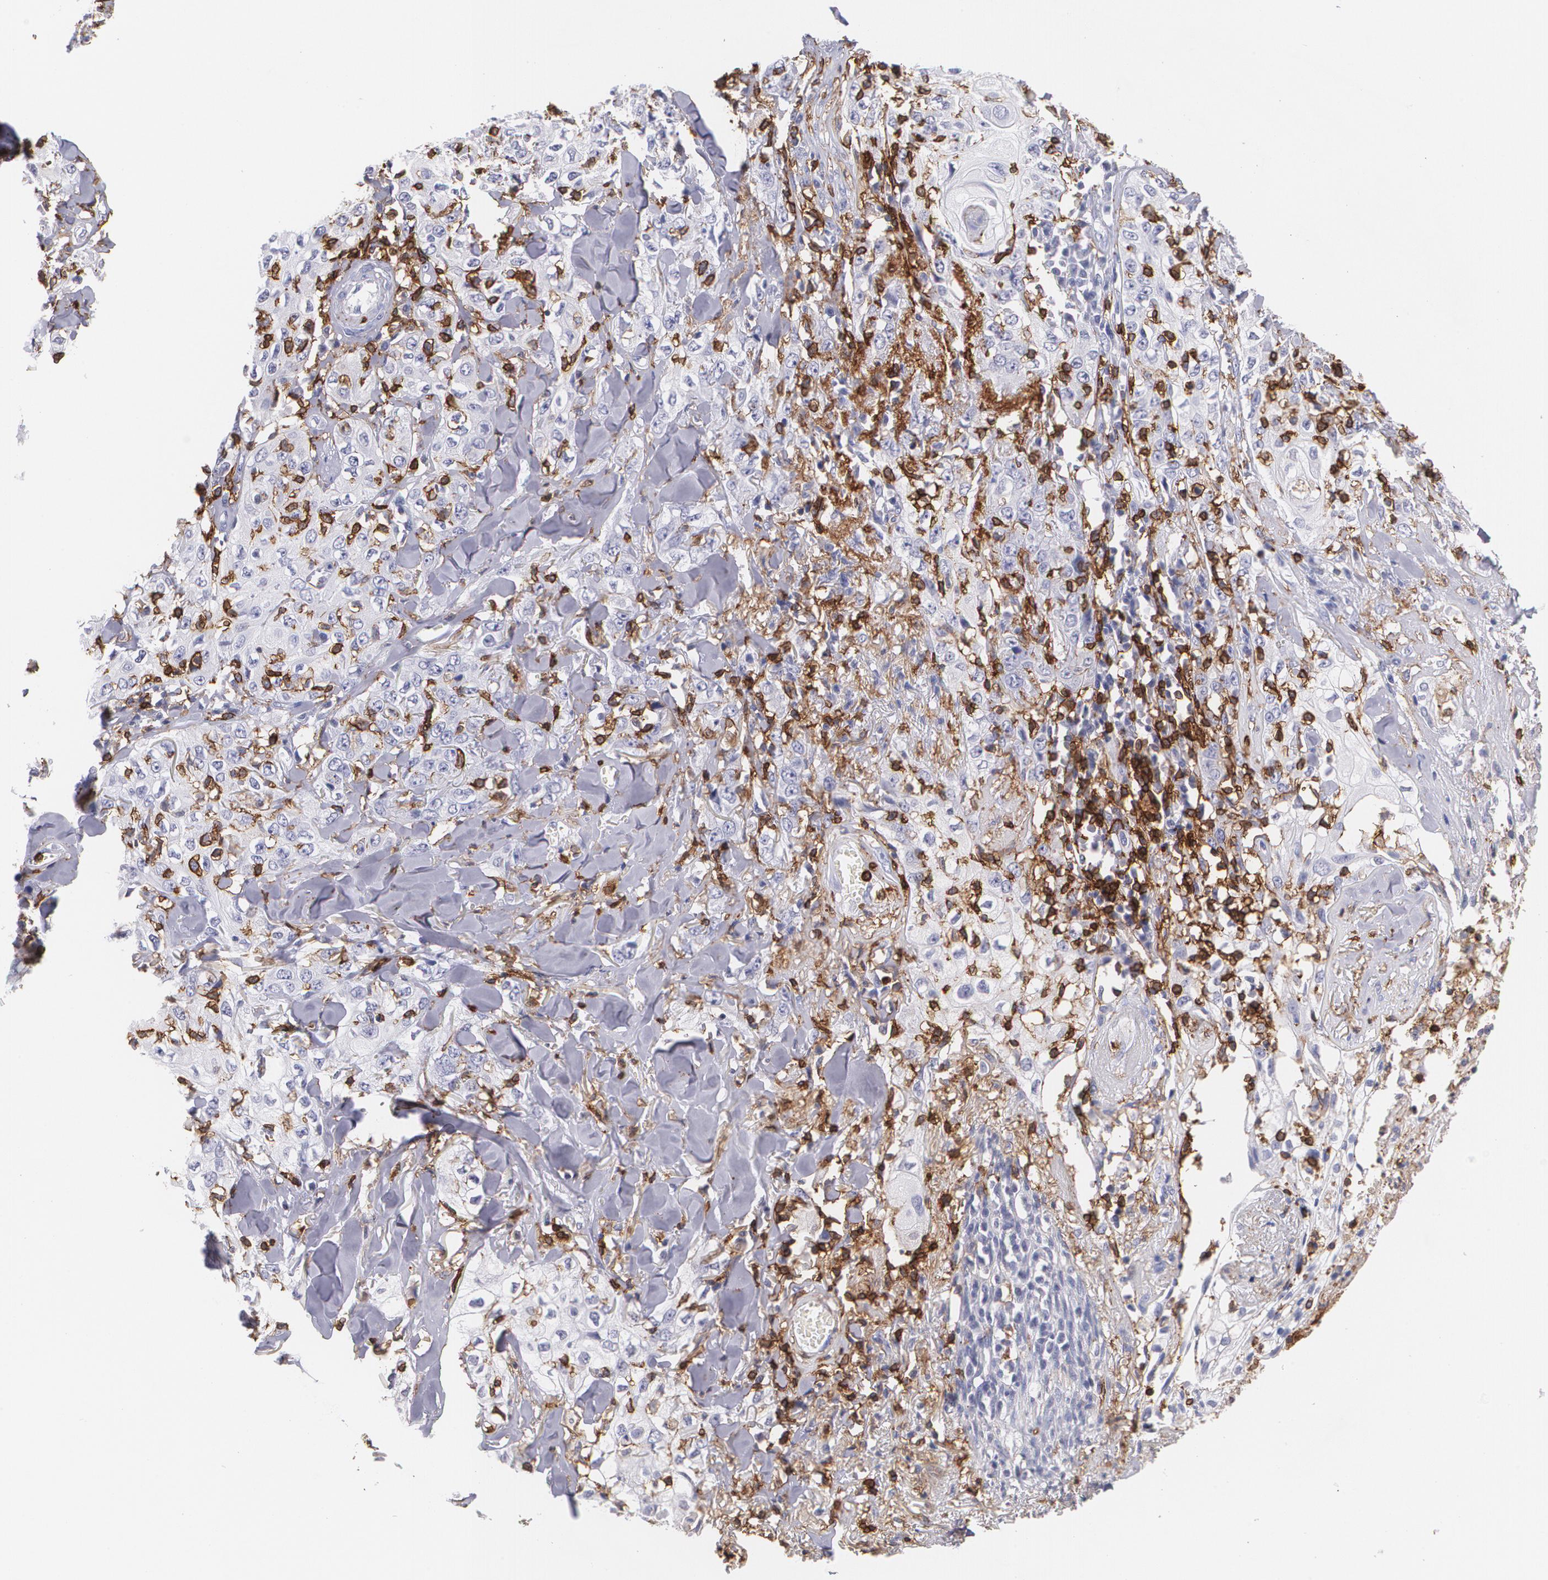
{"staining": {"intensity": "negative", "quantity": "none", "location": "none"}, "tissue": "skin cancer", "cell_type": "Tumor cells", "image_type": "cancer", "snomed": [{"axis": "morphology", "description": "Squamous cell carcinoma, NOS"}, {"axis": "topography", "description": "Skin"}], "caption": "Protein analysis of skin squamous cell carcinoma reveals no significant positivity in tumor cells. (DAB (3,3'-diaminobenzidine) immunohistochemistry, high magnification).", "gene": "PTPRC", "patient": {"sex": "male", "age": 65}}